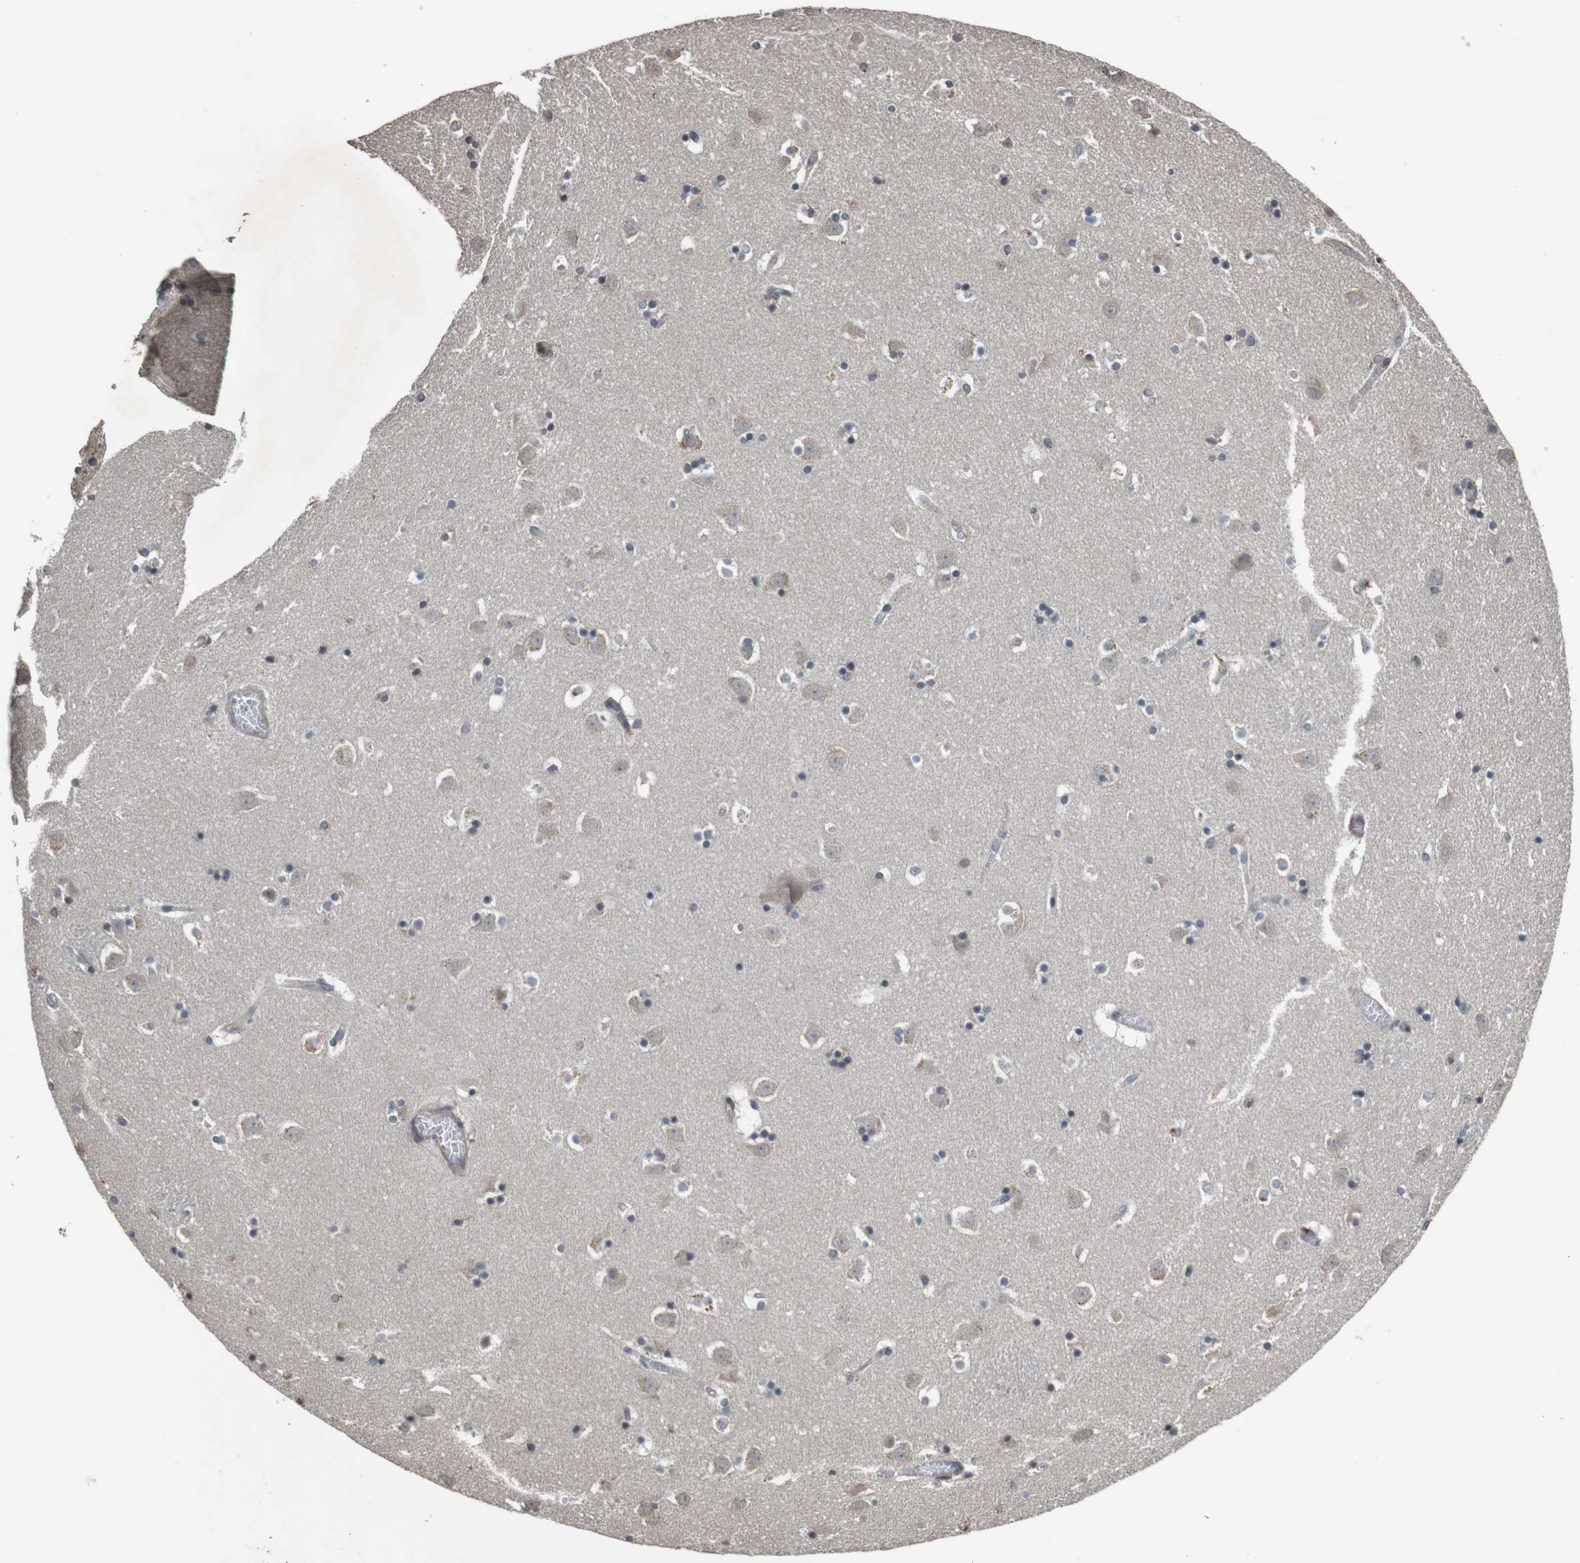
{"staining": {"intensity": "weak", "quantity": "<25%", "location": "cytoplasmic/membranous"}, "tissue": "caudate", "cell_type": "Glial cells", "image_type": "normal", "snomed": [{"axis": "morphology", "description": "Normal tissue, NOS"}, {"axis": "topography", "description": "Lateral ventricle wall"}], "caption": "Glial cells show no significant positivity in normal caudate. (DAB (3,3'-diaminobenzidine) immunohistochemistry (IHC), high magnification).", "gene": "FZD10", "patient": {"sex": "male", "age": 45}}